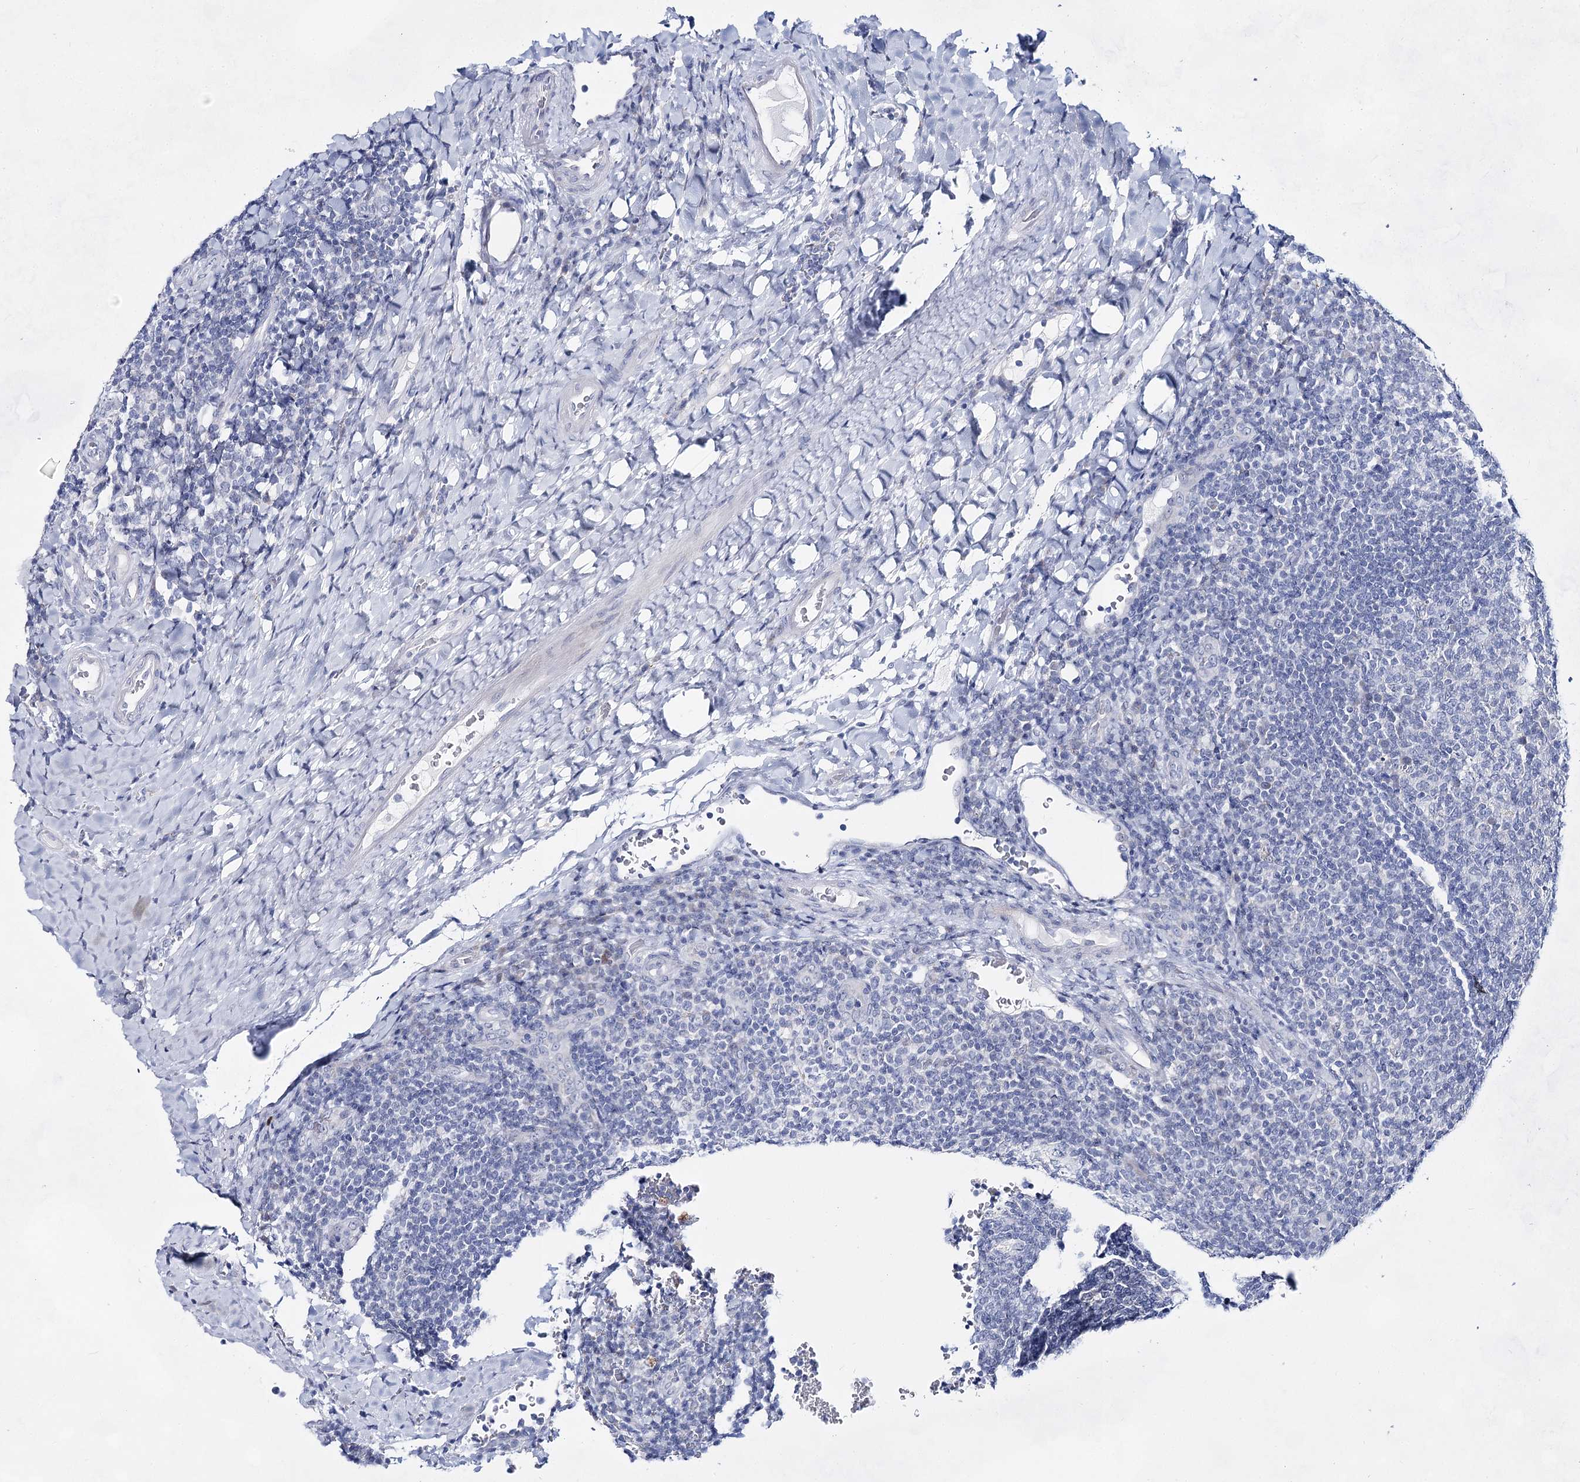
{"staining": {"intensity": "negative", "quantity": "none", "location": "none"}, "tissue": "tonsil", "cell_type": "Germinal center cells", "image_type": "normal", "snomed": [{"axis": "morphology", "description": "Normal tissue, NOS"}, {"axis": "topography", "description": "Tonsil"}], "caption": "An immunohistochemistry histopathology image of benign tonsil is shown. There is no staining in germinal center cells of tonsil. Nuclei are stained in blue.", "gene": "BPHL", "patient": {"sex": "male", "age": 17}}